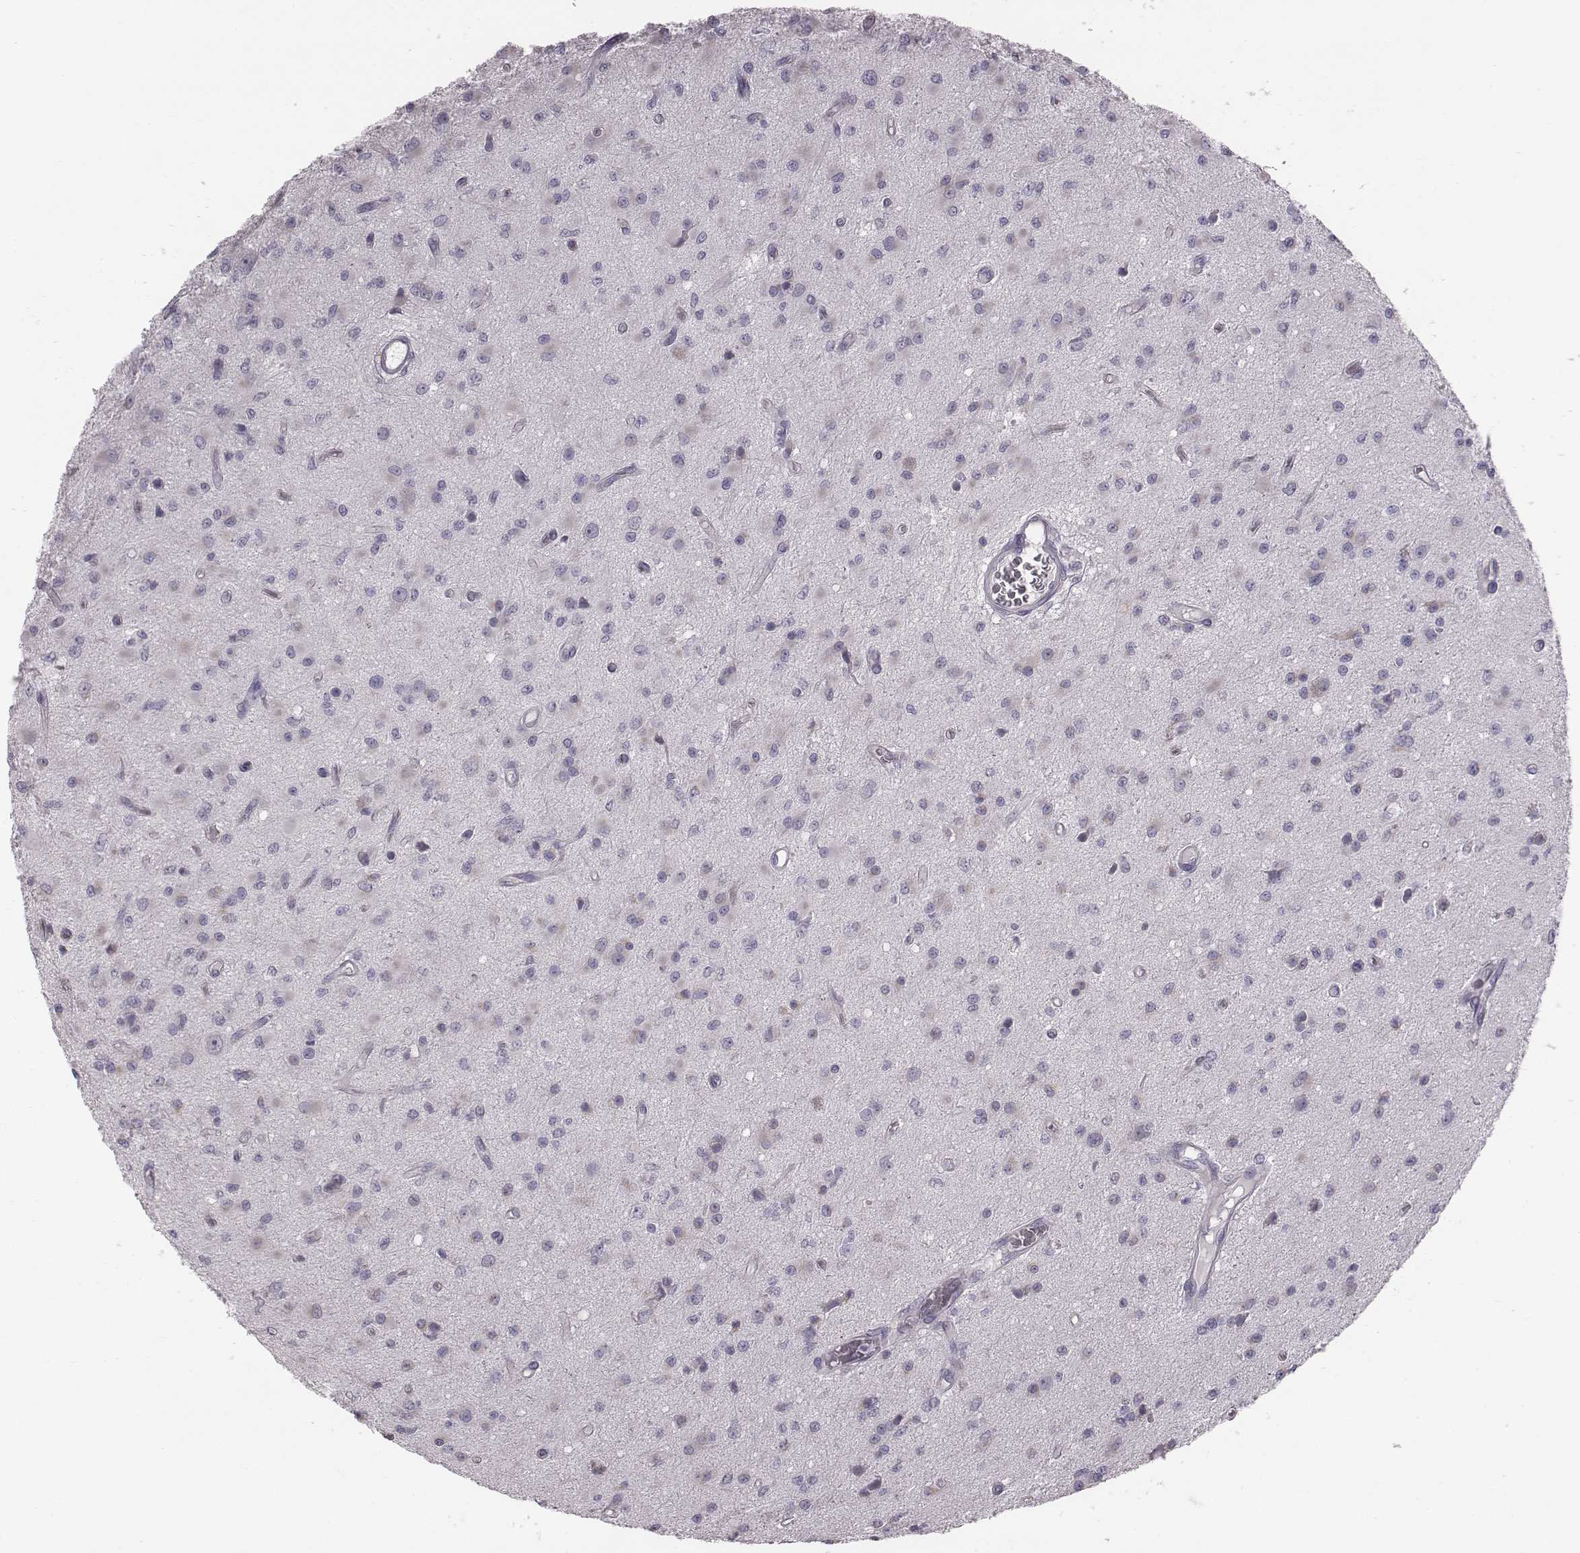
{"staining": {"intensity": "negative", "quantity": "none", "location": "none"}, "tissue": "glioma", "cell_type": "Tumor cells", "image_type": "cancer", "snomed": [{"axis": "morphology", "description": "Glioma, malignant, Low grade"}, {"axis": "topography", "description": "Brain"}], "caption": "An immunohistochemistry (IHC) image of malignant glioma (low-grade) is shown. There is no staining in tumor cells of malignant glioma (low-grade).", "gene": "C6orf58", "patient": {"sex": "female", "age": 45}}